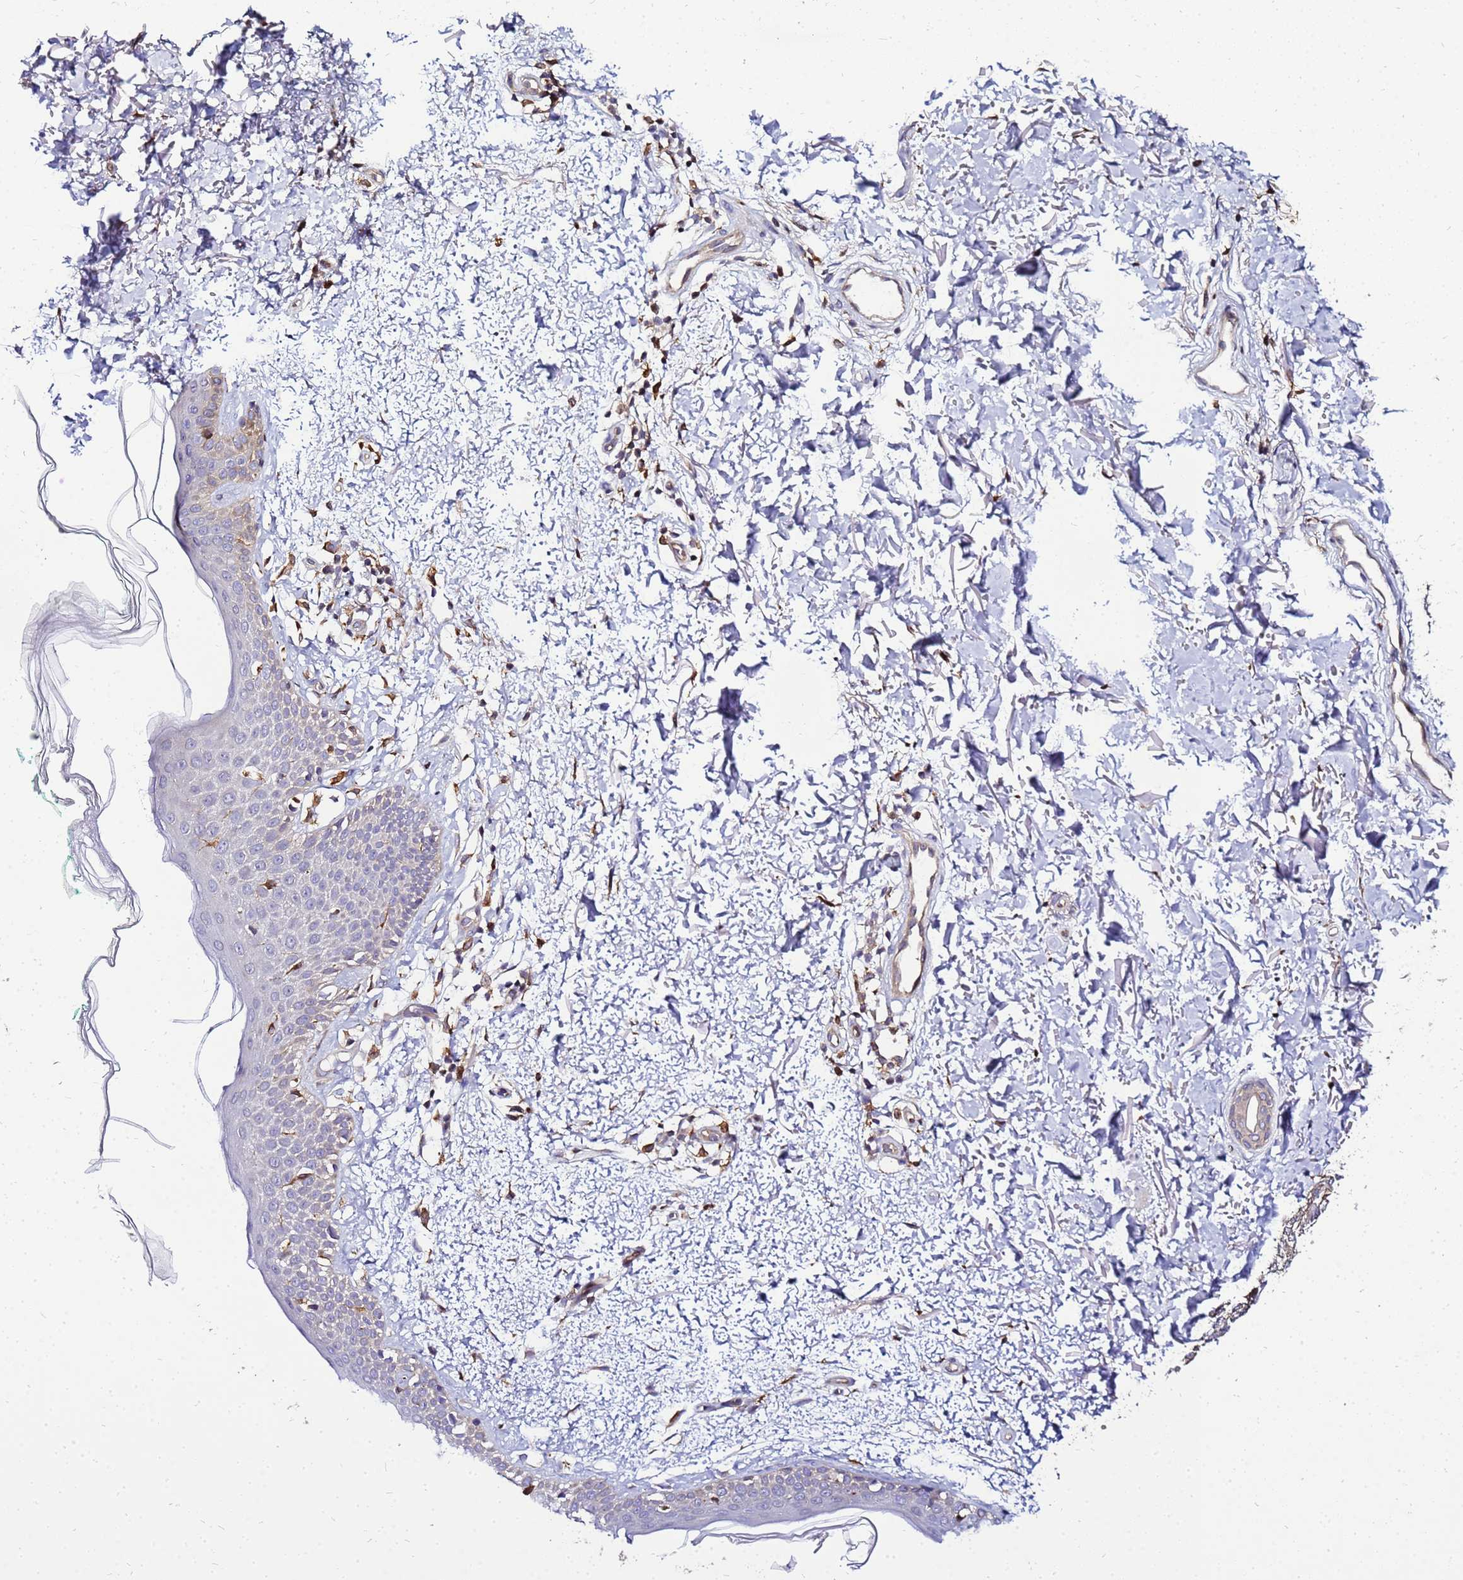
{"staining": {"intensity": "moderate", "quantity": ">75%", "location": "cytoplasmic/membranous"}, "tissue": "skin", "cell_type": "Fibroblasts", "image_type": "normal", "snomed": [{"axis": "morphology", "description": "Normal tissue, NOS"}, {"axis": "topography", "description": "Skin"}], "caption": "IHC micrograph of benign skin: human skin stained using immunohistochemistry shows medium levels of moderate protein expression localized specifically in the cytoplasmic/membranous of fibroblasts, appearing as a cytoplasmic/membranous brown color.", "gene": "ADPGK", "patient": {"sex": "male", "age": 66}}